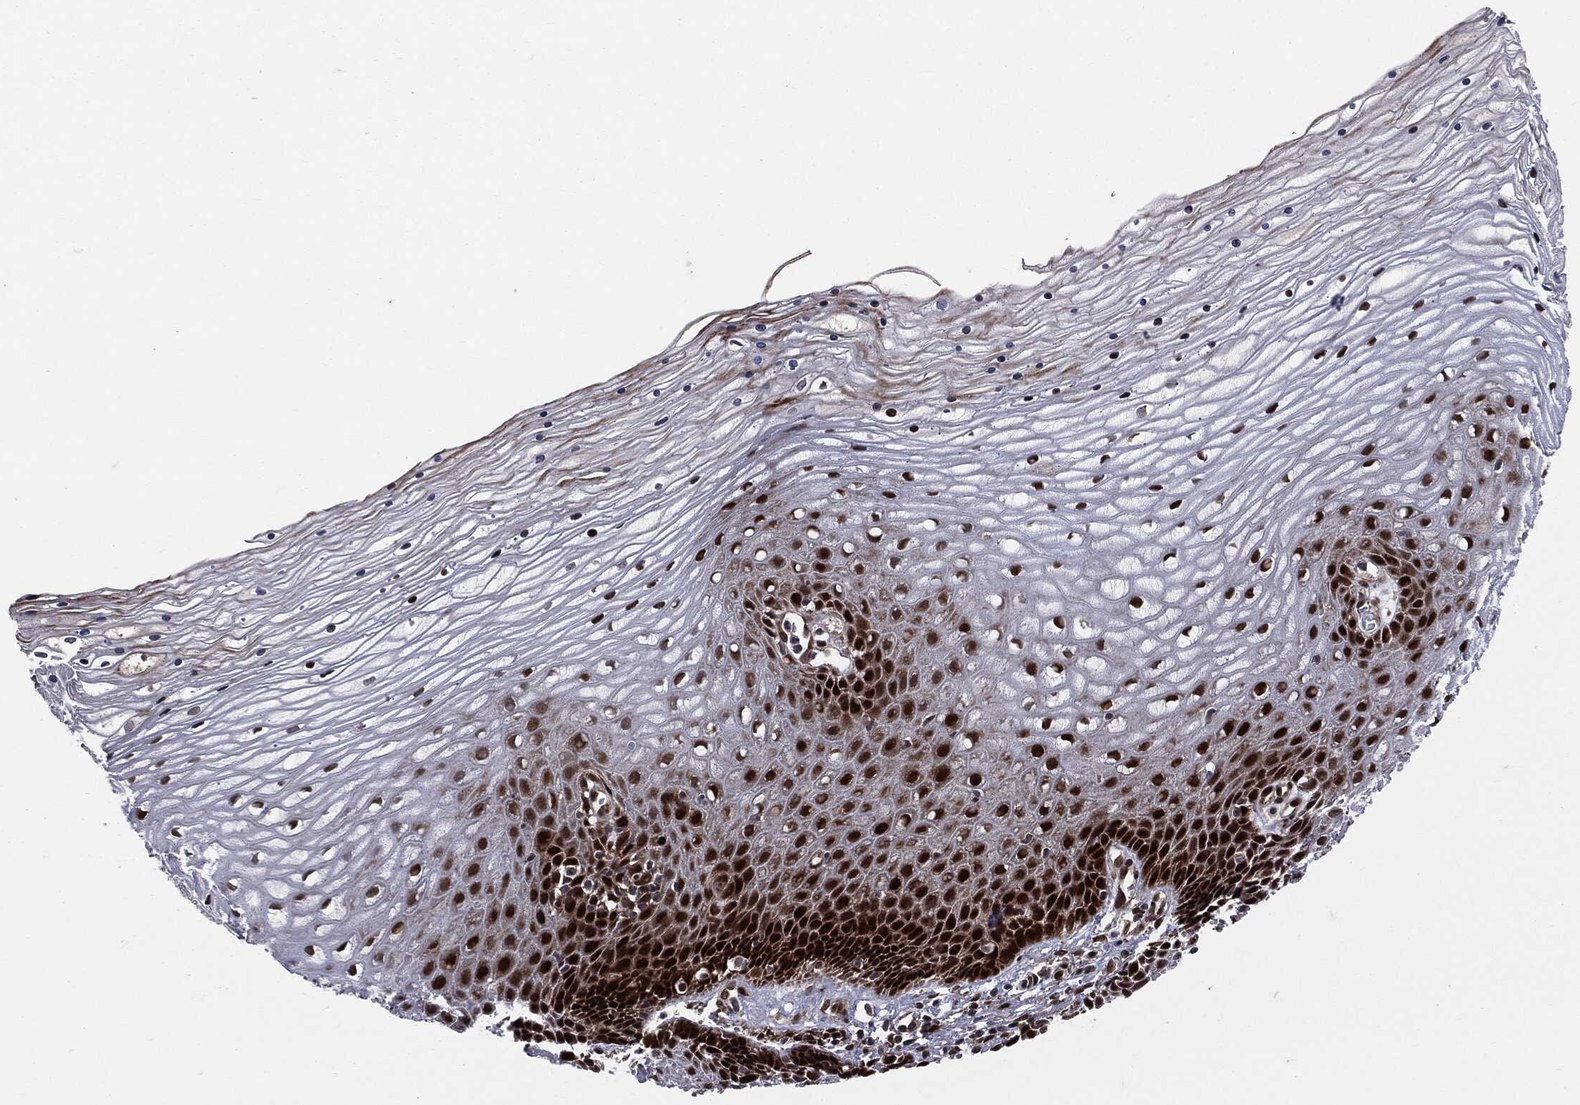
{"staining": {"intensity": "strong", "quantity": ">75%", "location": "nuclear"}, "tissue": "cervix", "cell_type": "Glandular cells", "image_type": "normal", "snomed": [{"axis": "morphology", "description": "Normal tissue, NOS"}, {"axis": "topography", "description": "Cervix"}], "caption": "An immunohistochemistry photomicrograph of unremarkable tissue is shown. Protein staining in brown labels strong nuclear positivity in cervix within glandular cells.", "gene": "SMAD4", "patient": {"sex": "female", "age": 35}}